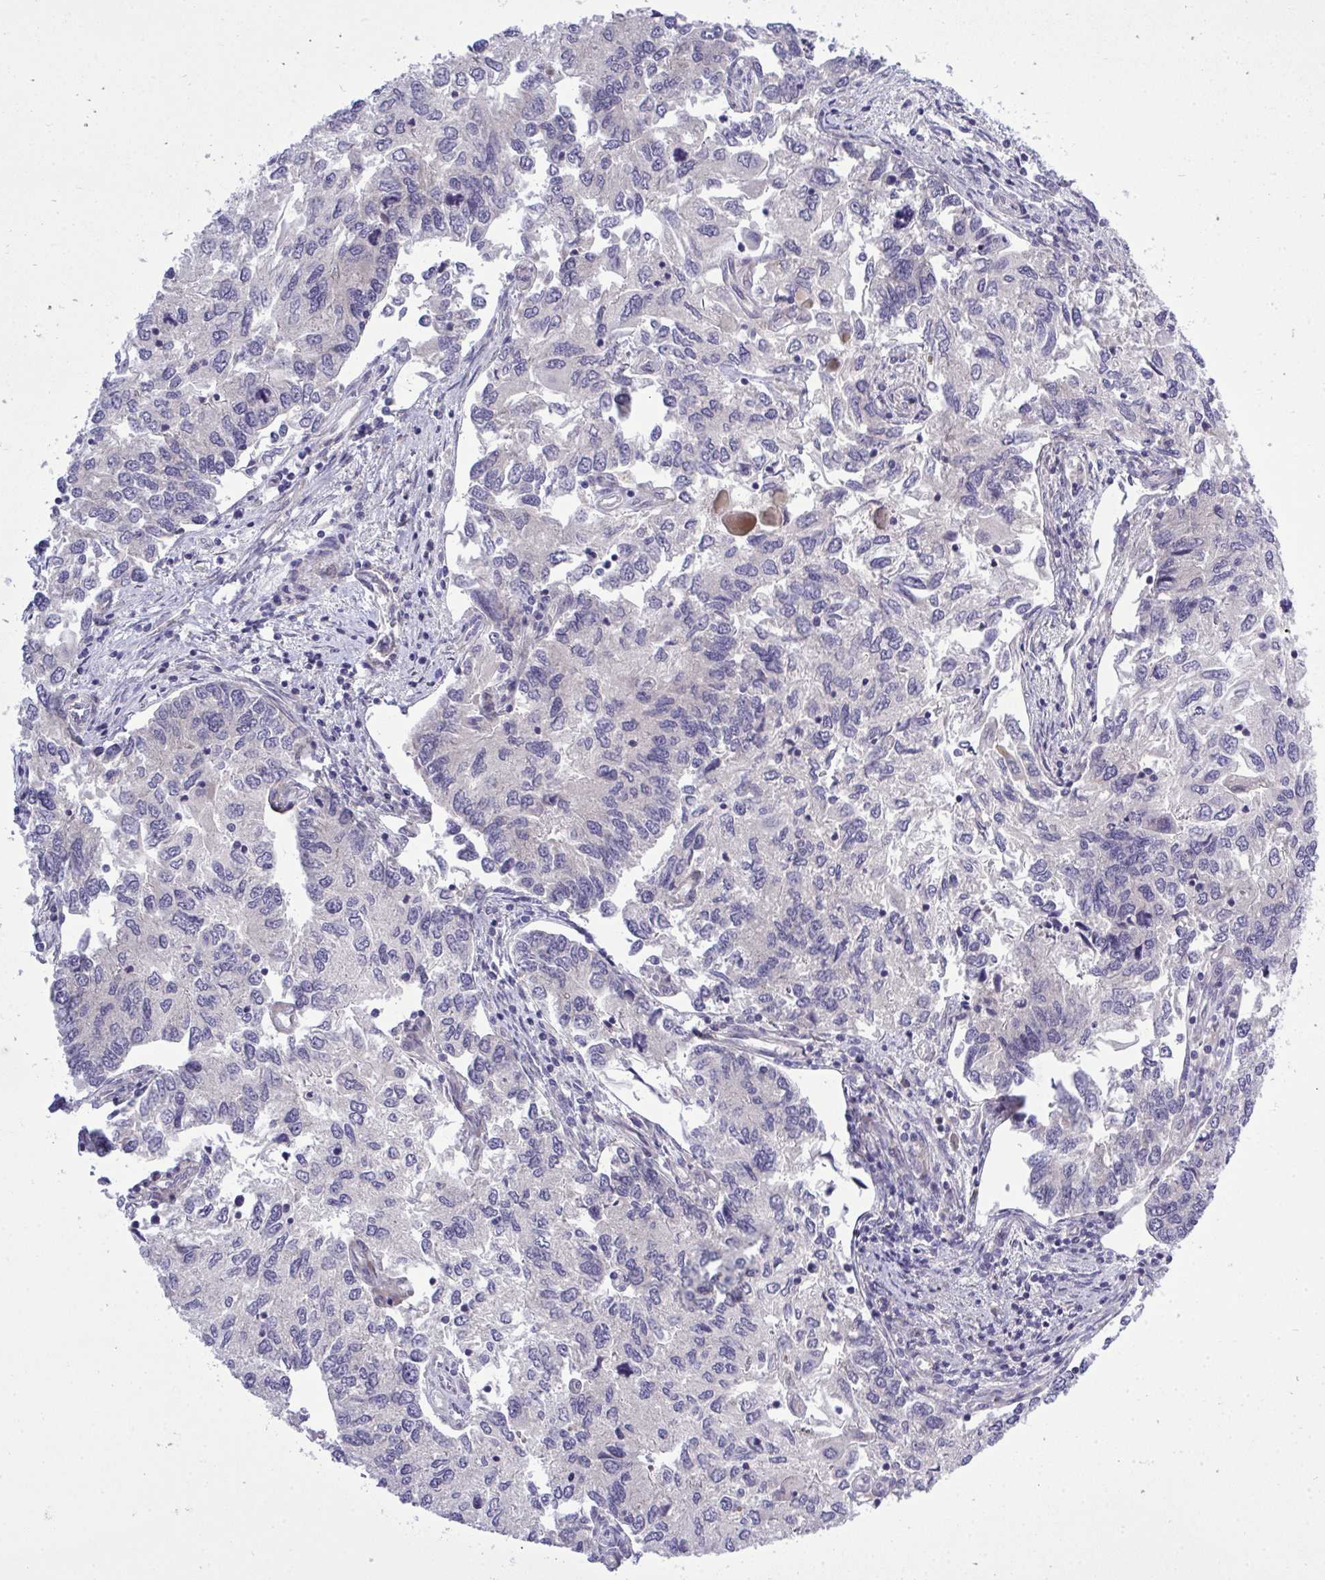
{"staining": {"intensity": "negative", "quantity": "none", "location": "none"}, "tissue": "endometrial cancer", "cell_type": "Tumor cells", "image_type": "cancer", "snomed": [{"axis": "morphology", "description": "Carcinoma, NOS"}, {"axis": "topography", "description": "Uterus"}], "caption": "Tumor cells show no significant staining in endometrial cancer.", "gene": "HMBOX1", "patient": {"sex": "female", "age": 76}}